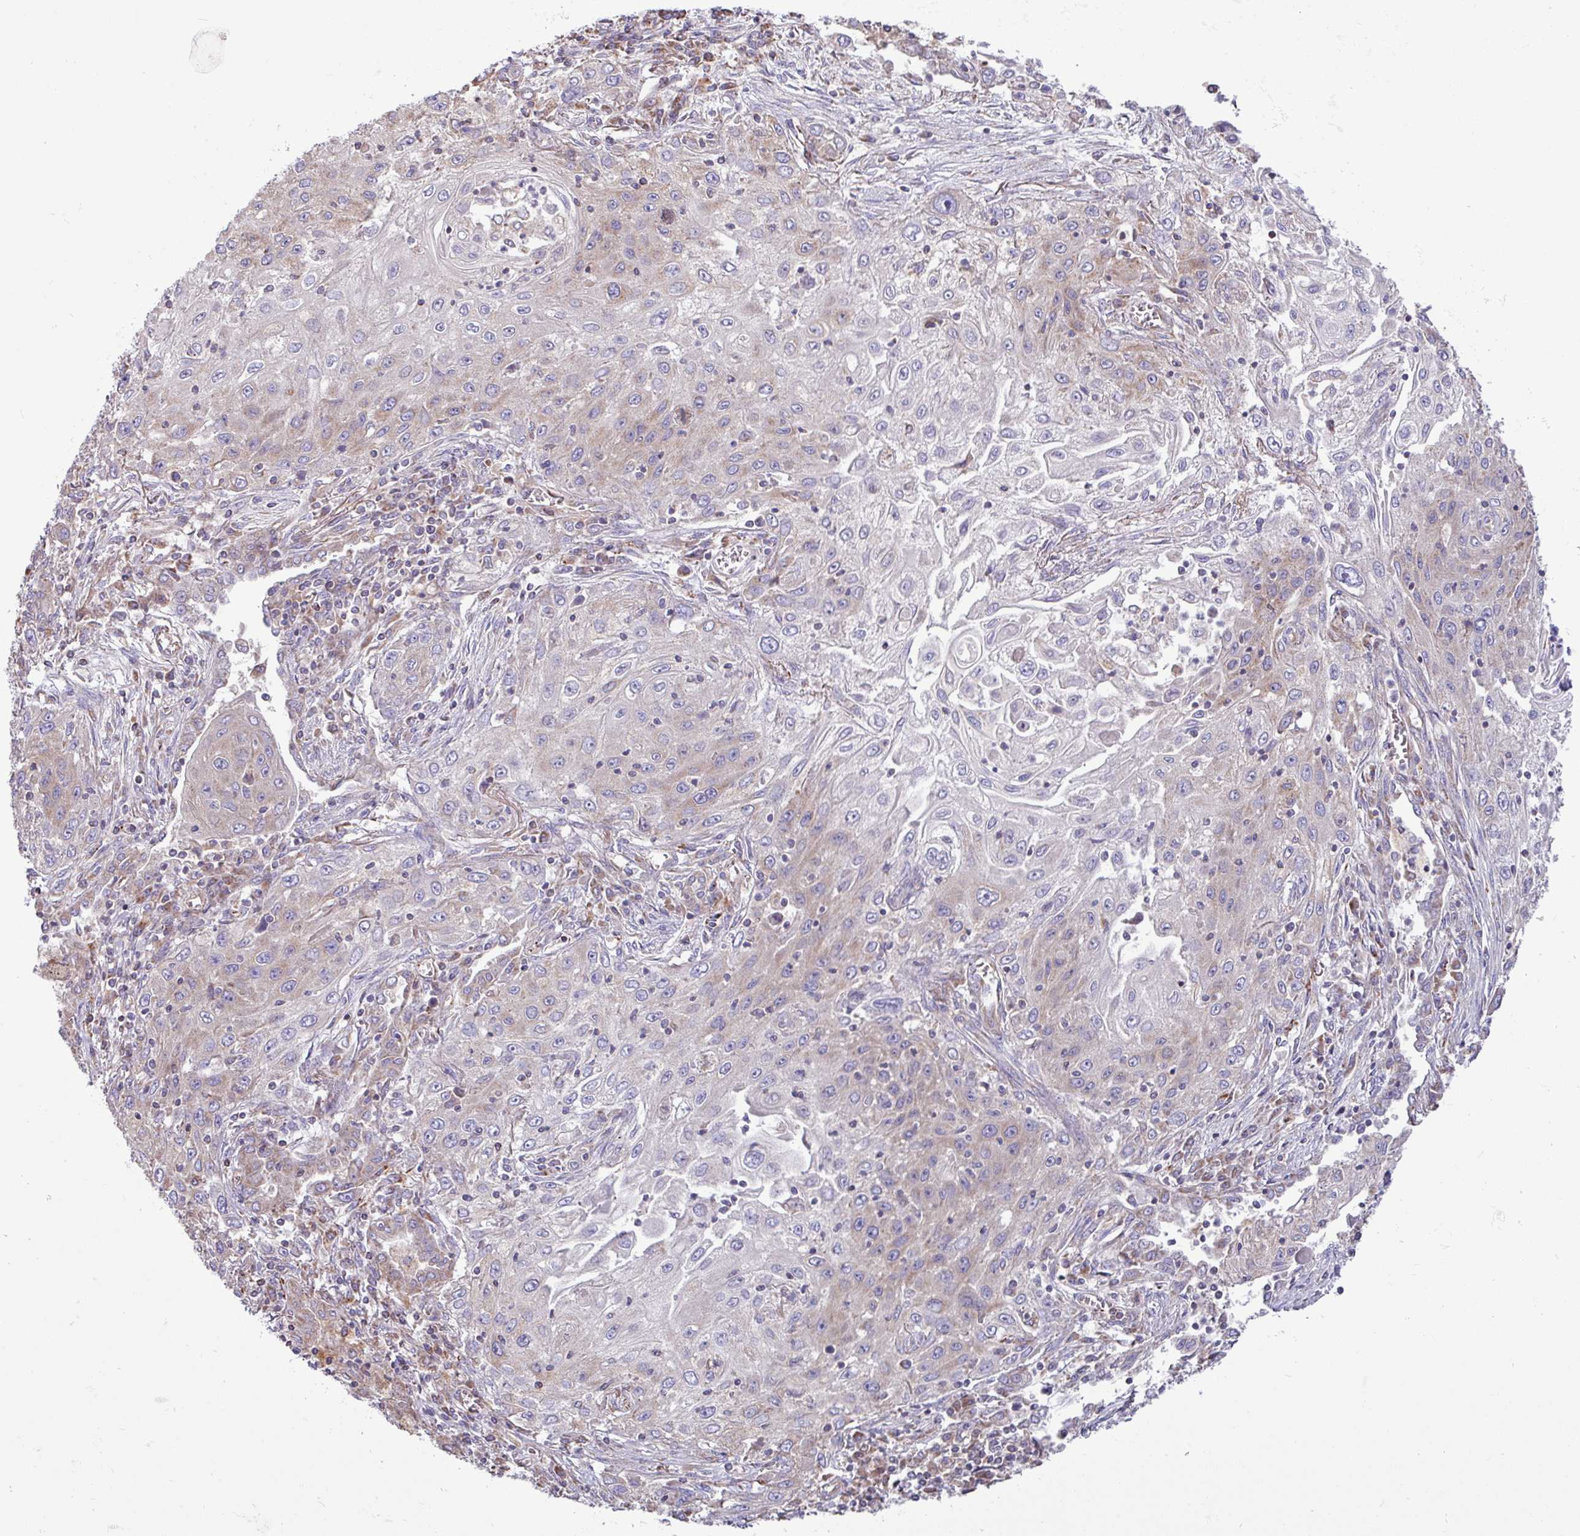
{"staining": {"intensity": "weak", "quantity": "<25%", "location": "cytoplasmic/membranous"}, "tissue": "lung cancer", "cell_type": "Tumor cells", "image_type": "cancer", "snomed": [{"axis": "morphology", "description": "Squamous cell carcinoma, NOS"}, {"axis": "topography", "description": "Lung"}], "caption": "Immunohistochemistry (IHC) photomicrograph of neoplastic tissue: squamous cell carcinoma (lung) stained with DAB shows no significant protein staining in tumor cells.", "gene": "PPM1J", "patient": {"sex": "female", "age": 69}}